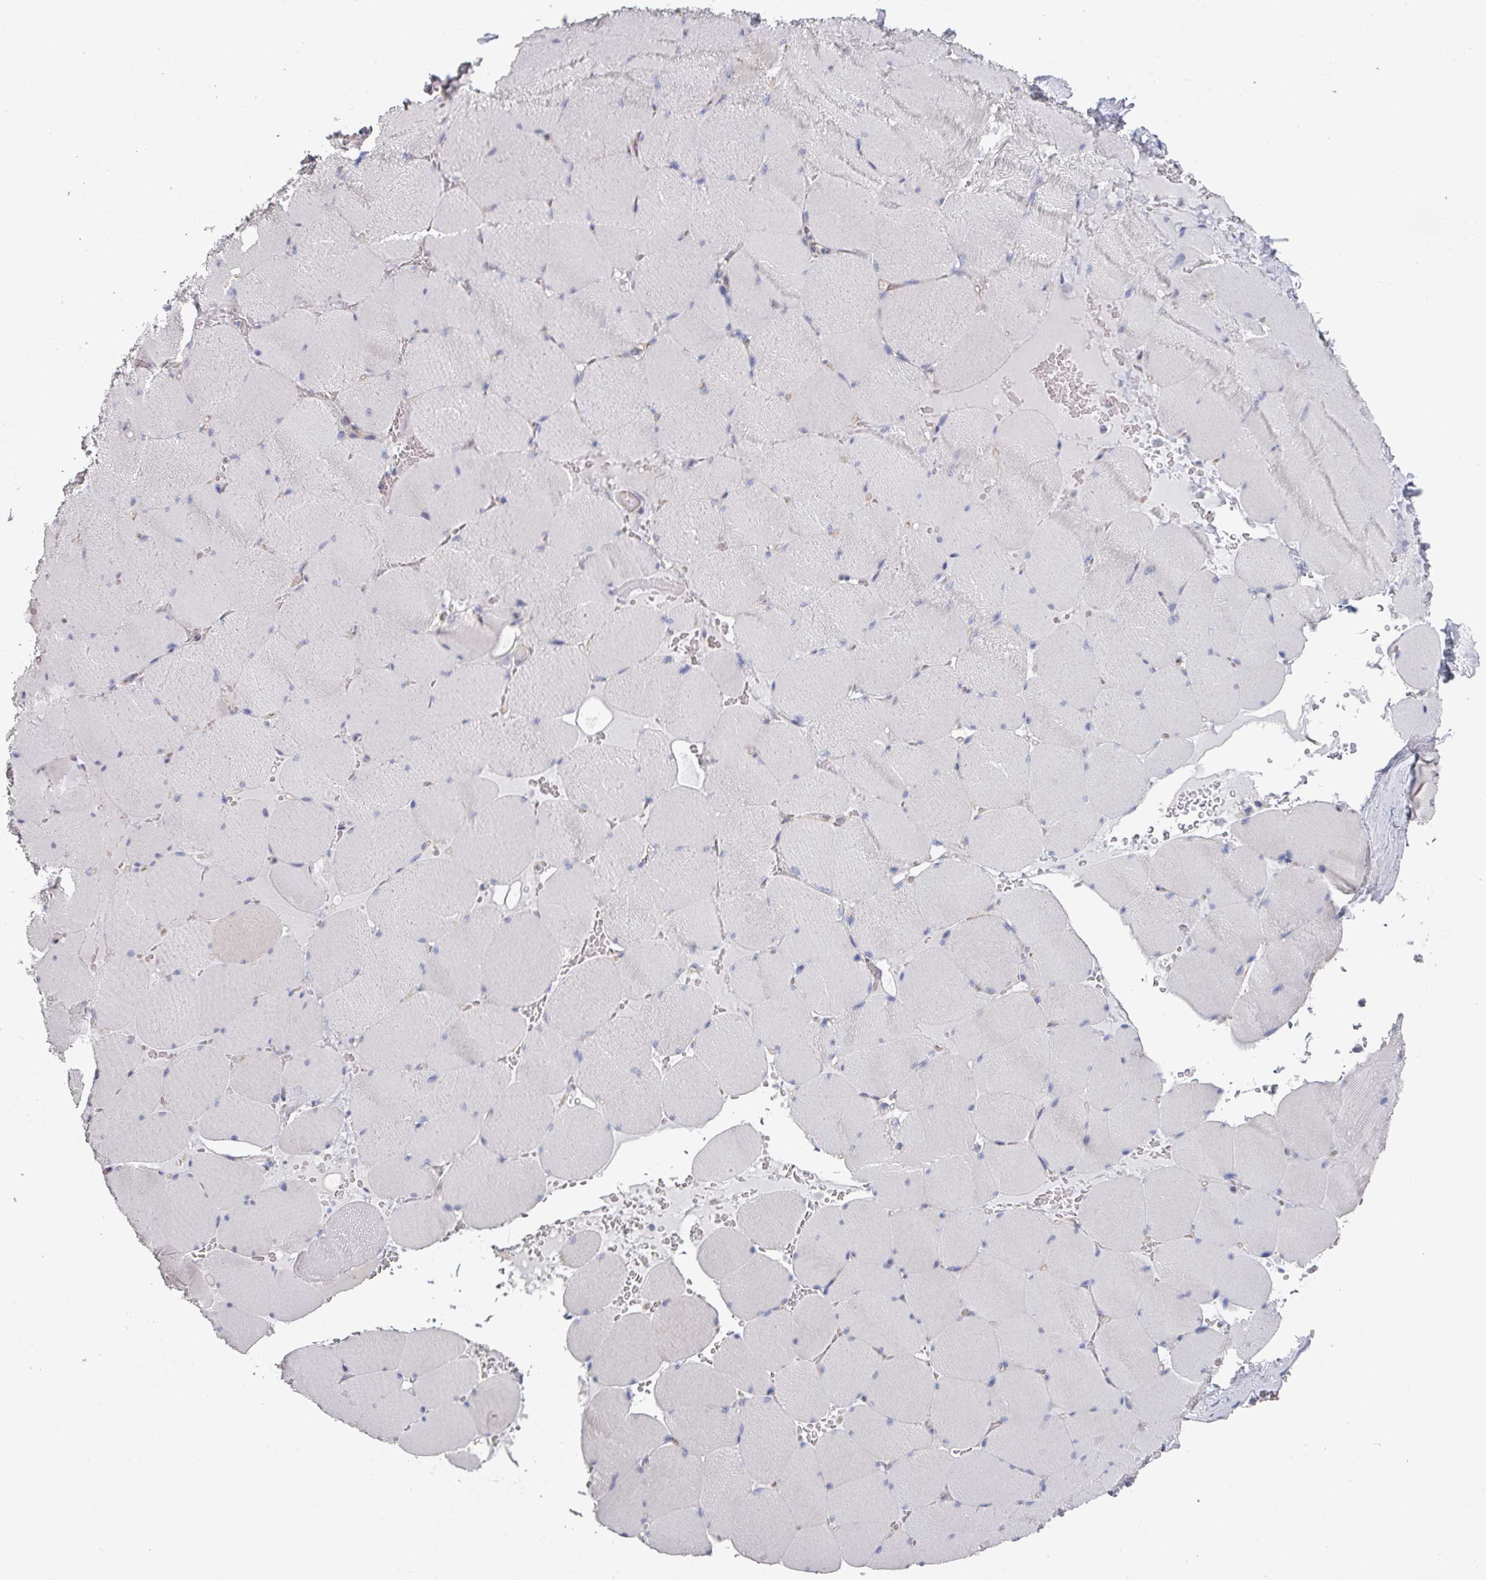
{"staining": {"intensity": "negative", "quantity": "none", "location": "none"}, "tissue": "skeletal muscle", "cell_type": "Myocytes", "image_type": "normal", "snomed": [{"axis": "morphology", "description": "Normal tissue, NOS"}, {"axis": "topography", "description": "Skeletal muscle"}, {"axis": "topography", "description": "Head-Neck"}], "caption": "The image shows no staining of myocytes in benign skeletal muscle.", "gene": "EFL1", "patient": {"sex": "male", "age": 66}}